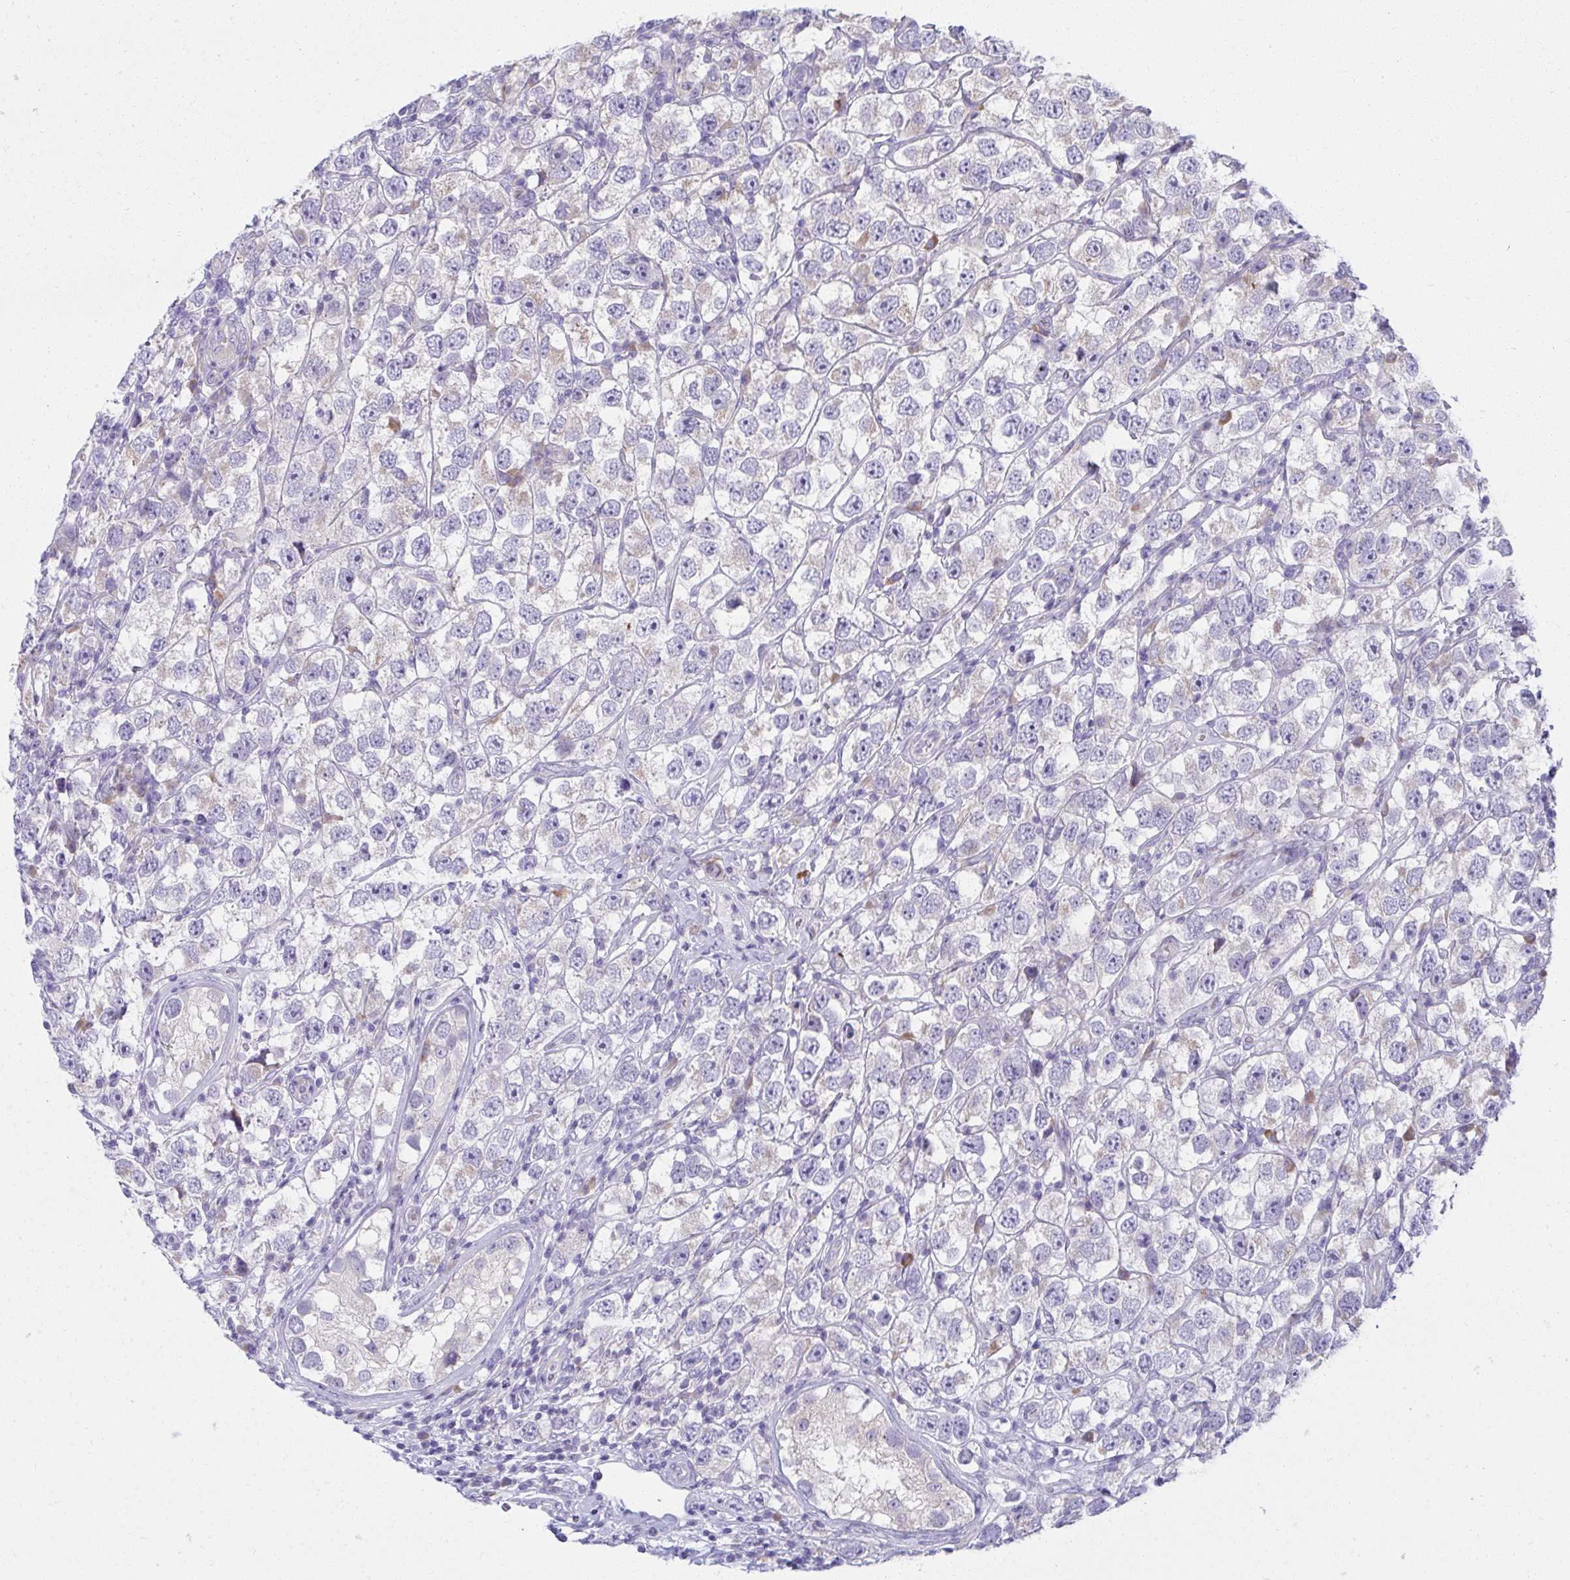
{"staining": {"intensity": "negative", "quantity": "none", "location": "none"}, "tissue": "testis cancer", "cell_type": "Tumor cells", "image_type": "cancer", "snomed": [{"axis": "morphology", "description": "Seminoma, NOS"}, {"axis": "topography", "description": "Testis"}], "caption": "Immunohistochemical staining of human testis seminoma shows no significant expression in tumor cells. The staining was performed using DAB to visualize the protein expression in brown, while the nuclei were stained in blue with hematoxylin (Magnification: 20x).", "gene": "FASLG", "patient": {"sex": "male", "age": 26}}